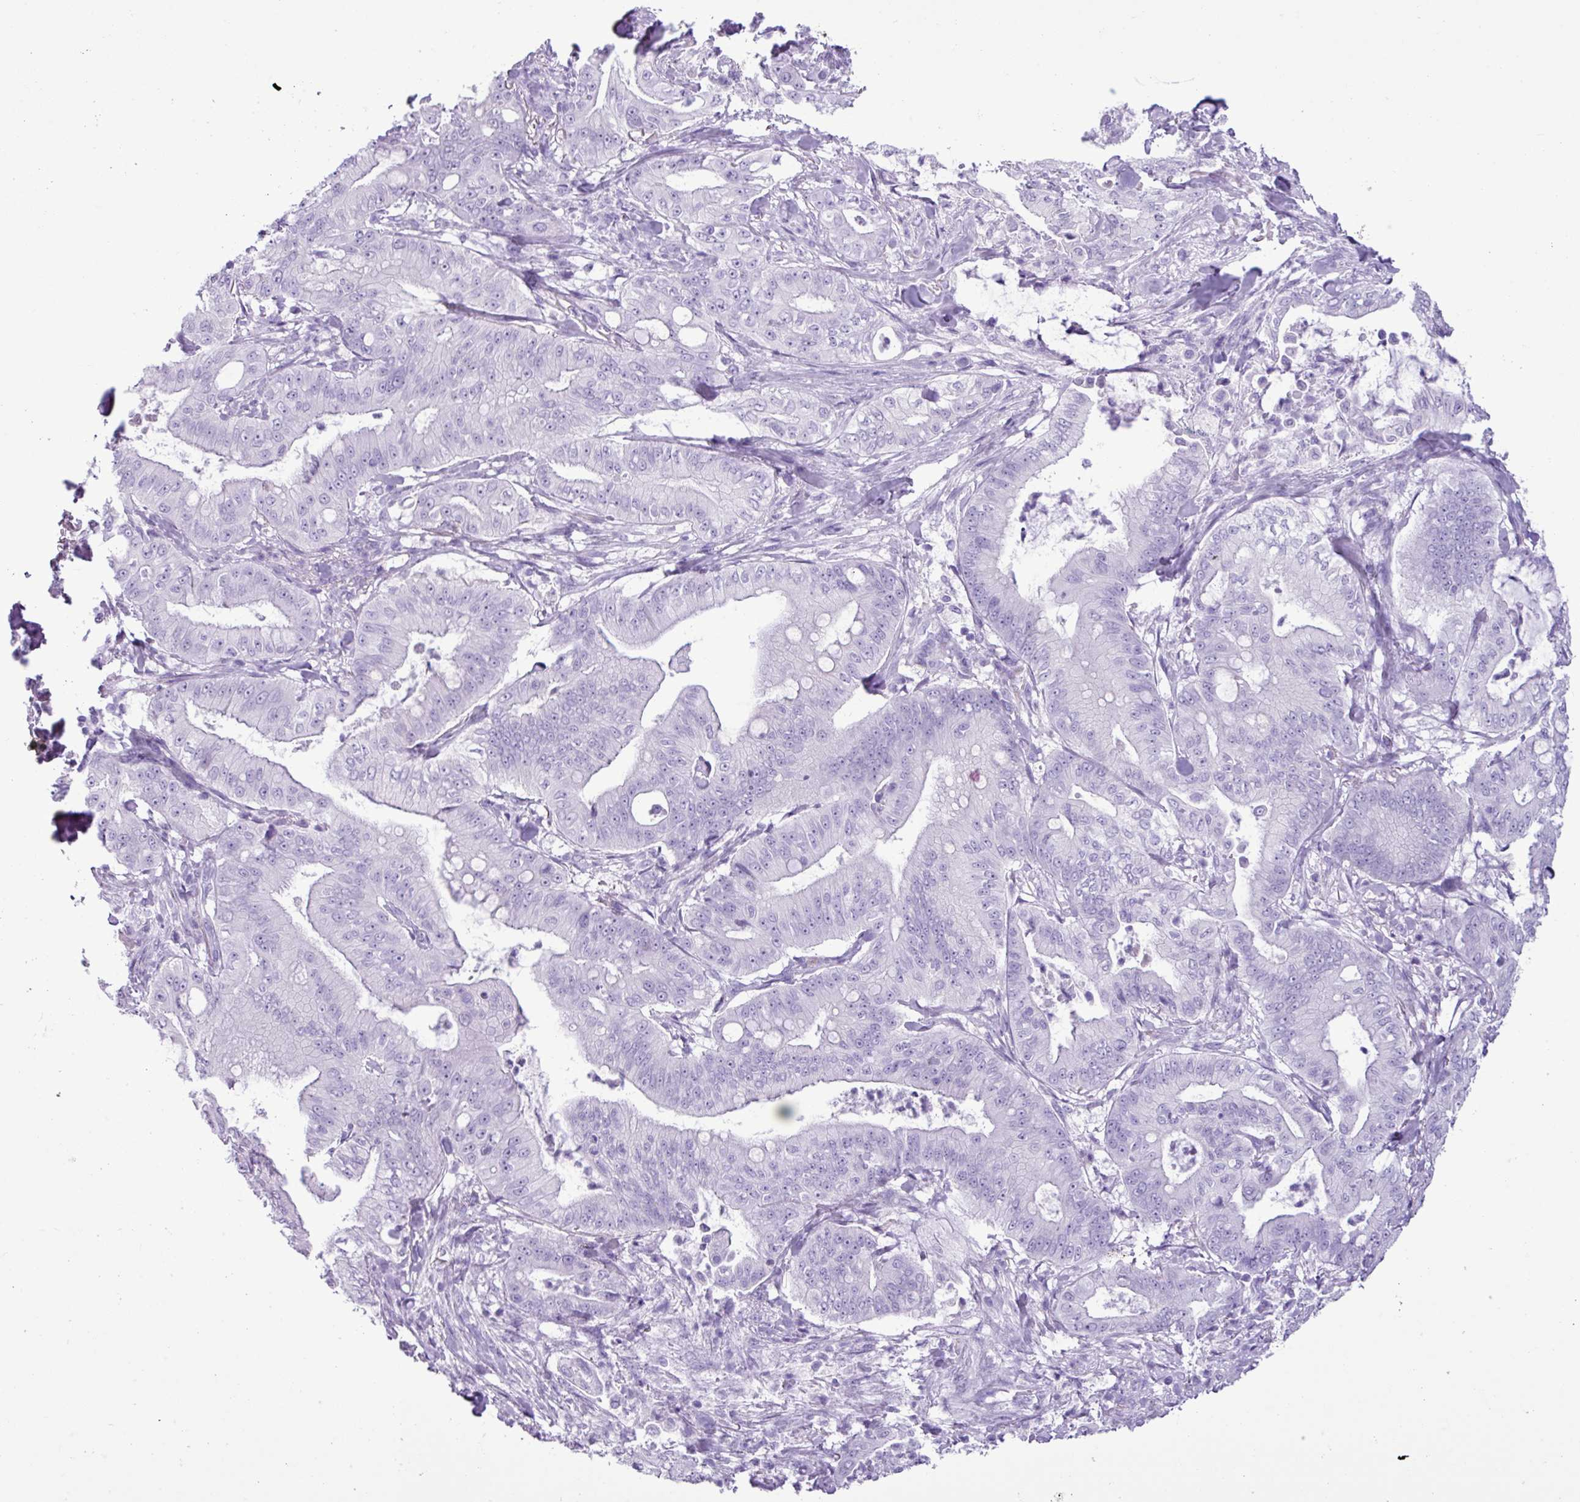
{"staining": {"intensity": "negative", "quantity": "none", "location": "none"}, "tissue": "pancreatic cancer", "cell_type": "Tumor cells", "image_type": "cancer", "snomed": [{"axis": "morphology", "description": "Adenocarcinoma, NOS"}, {"axis": "topography", "description": "Pancreas"}], "caption": "Tumor cells are negative for brown protein staining in pancreatic cancer. The staining was performed using DAB (3,3'-diaminobenzidine) to visualize the protein expression in brown, while the nuclei were stained in blue with hematoxylin (Magnification: 20x).", "gene": "ZSCAN5A", "patient": {"sex": "male", "age": 71}}